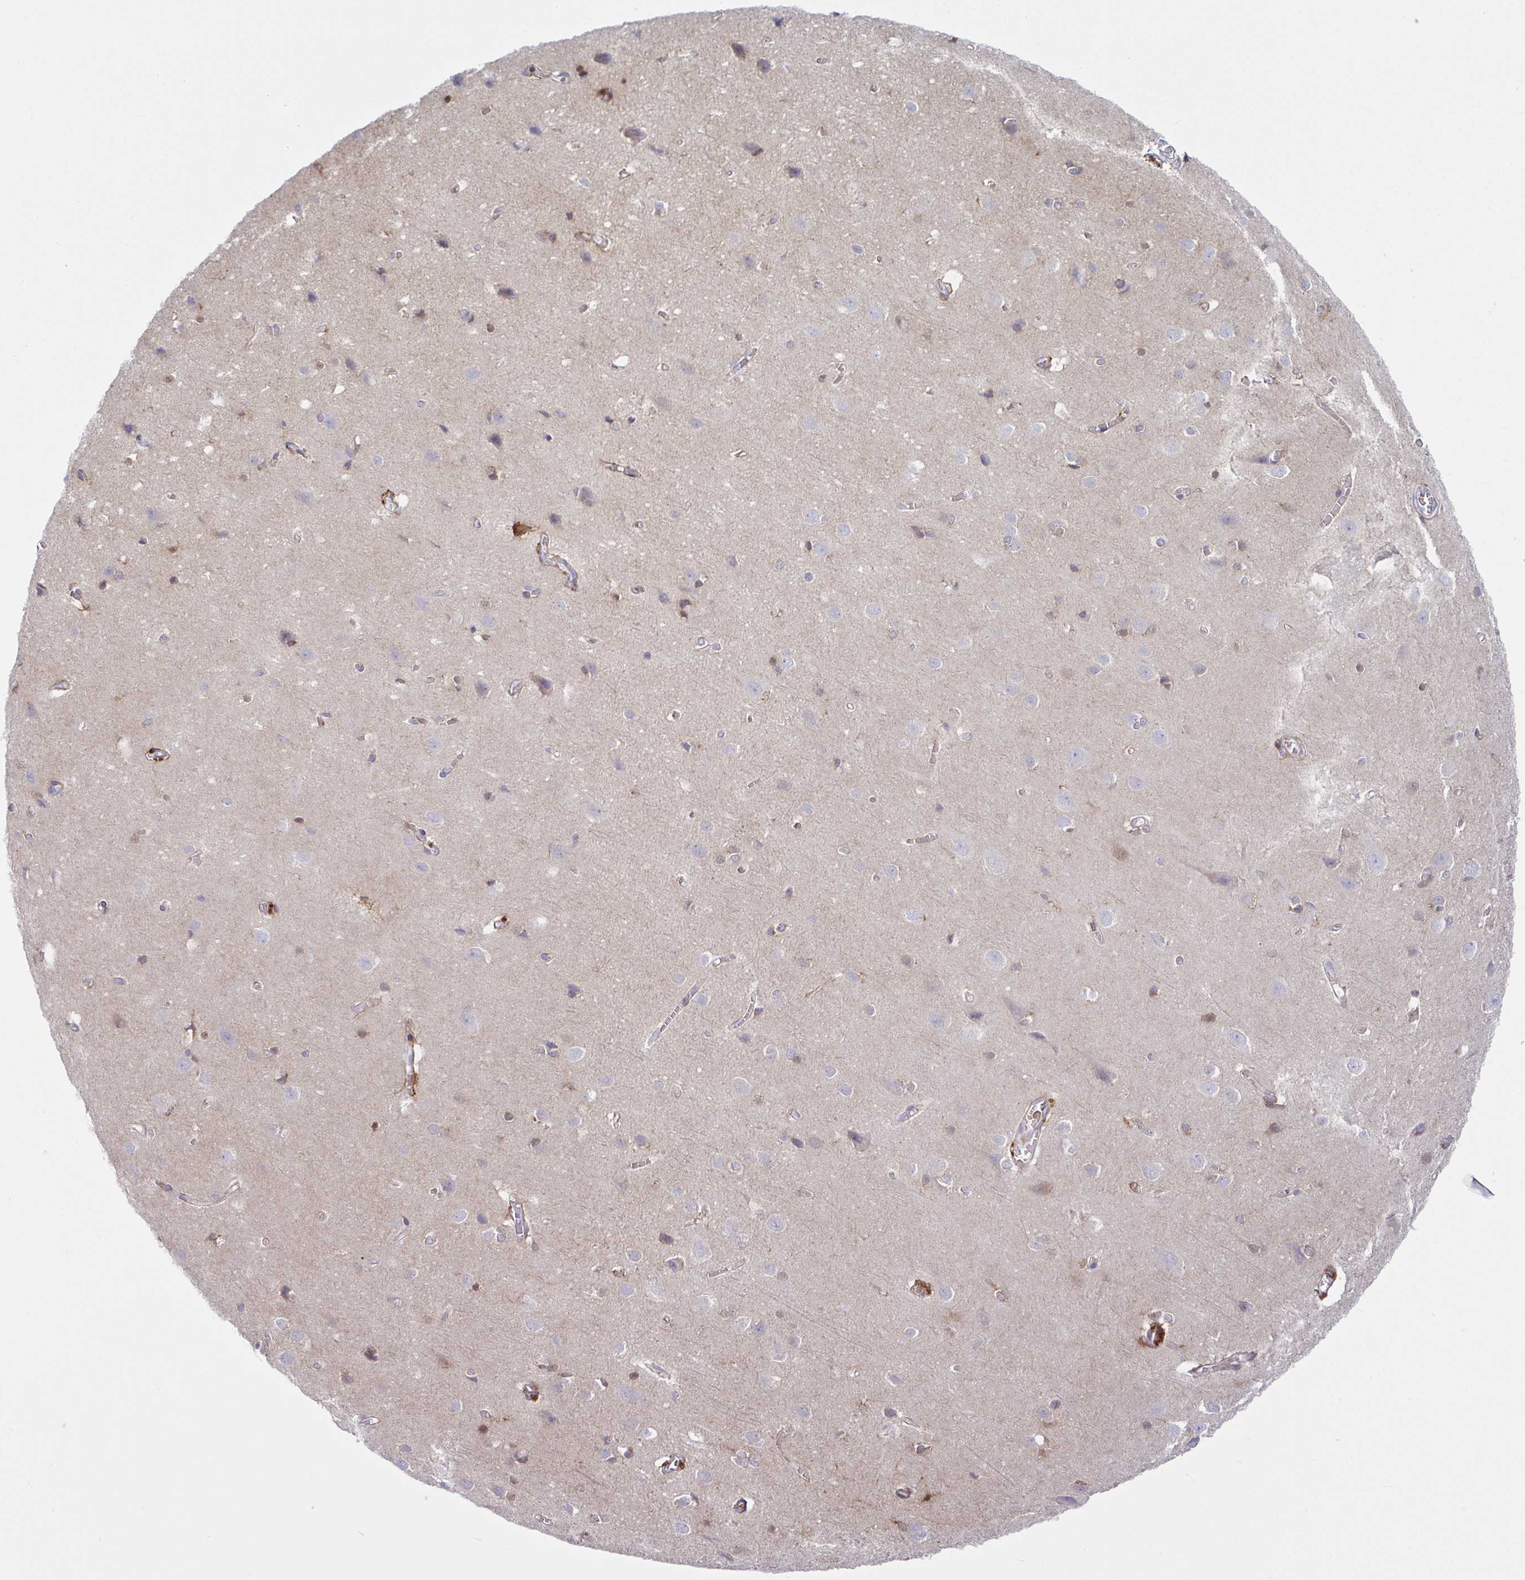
{"staining": {"intensity": "moderate", "quantity": "<25%", "location": "cytoplasmic/membranous"}, "tissue": "cerebral cortex", "cell_type": "Endothelial cells", "image_type": "normal", "snomed": [{"axis": "morphology", "description": "Normal tissue, NOS"}, {"axis": "topography", "description": "Cerebral cortex"}], "caption": "High-power microscopy captured an IHC image of normal cerebral cortex, revealing moderate cytoplasmic/membranous expression in about <25% of endothelial cells. The staining is performed using DAB (3,3'-diaminobenzidine) brown chromogen to label protein expression. The nuclei are counter-stained blue using hematoxylin.", "gene": "TSC22D3", "patient": {"sex": "male", "age": 37}}